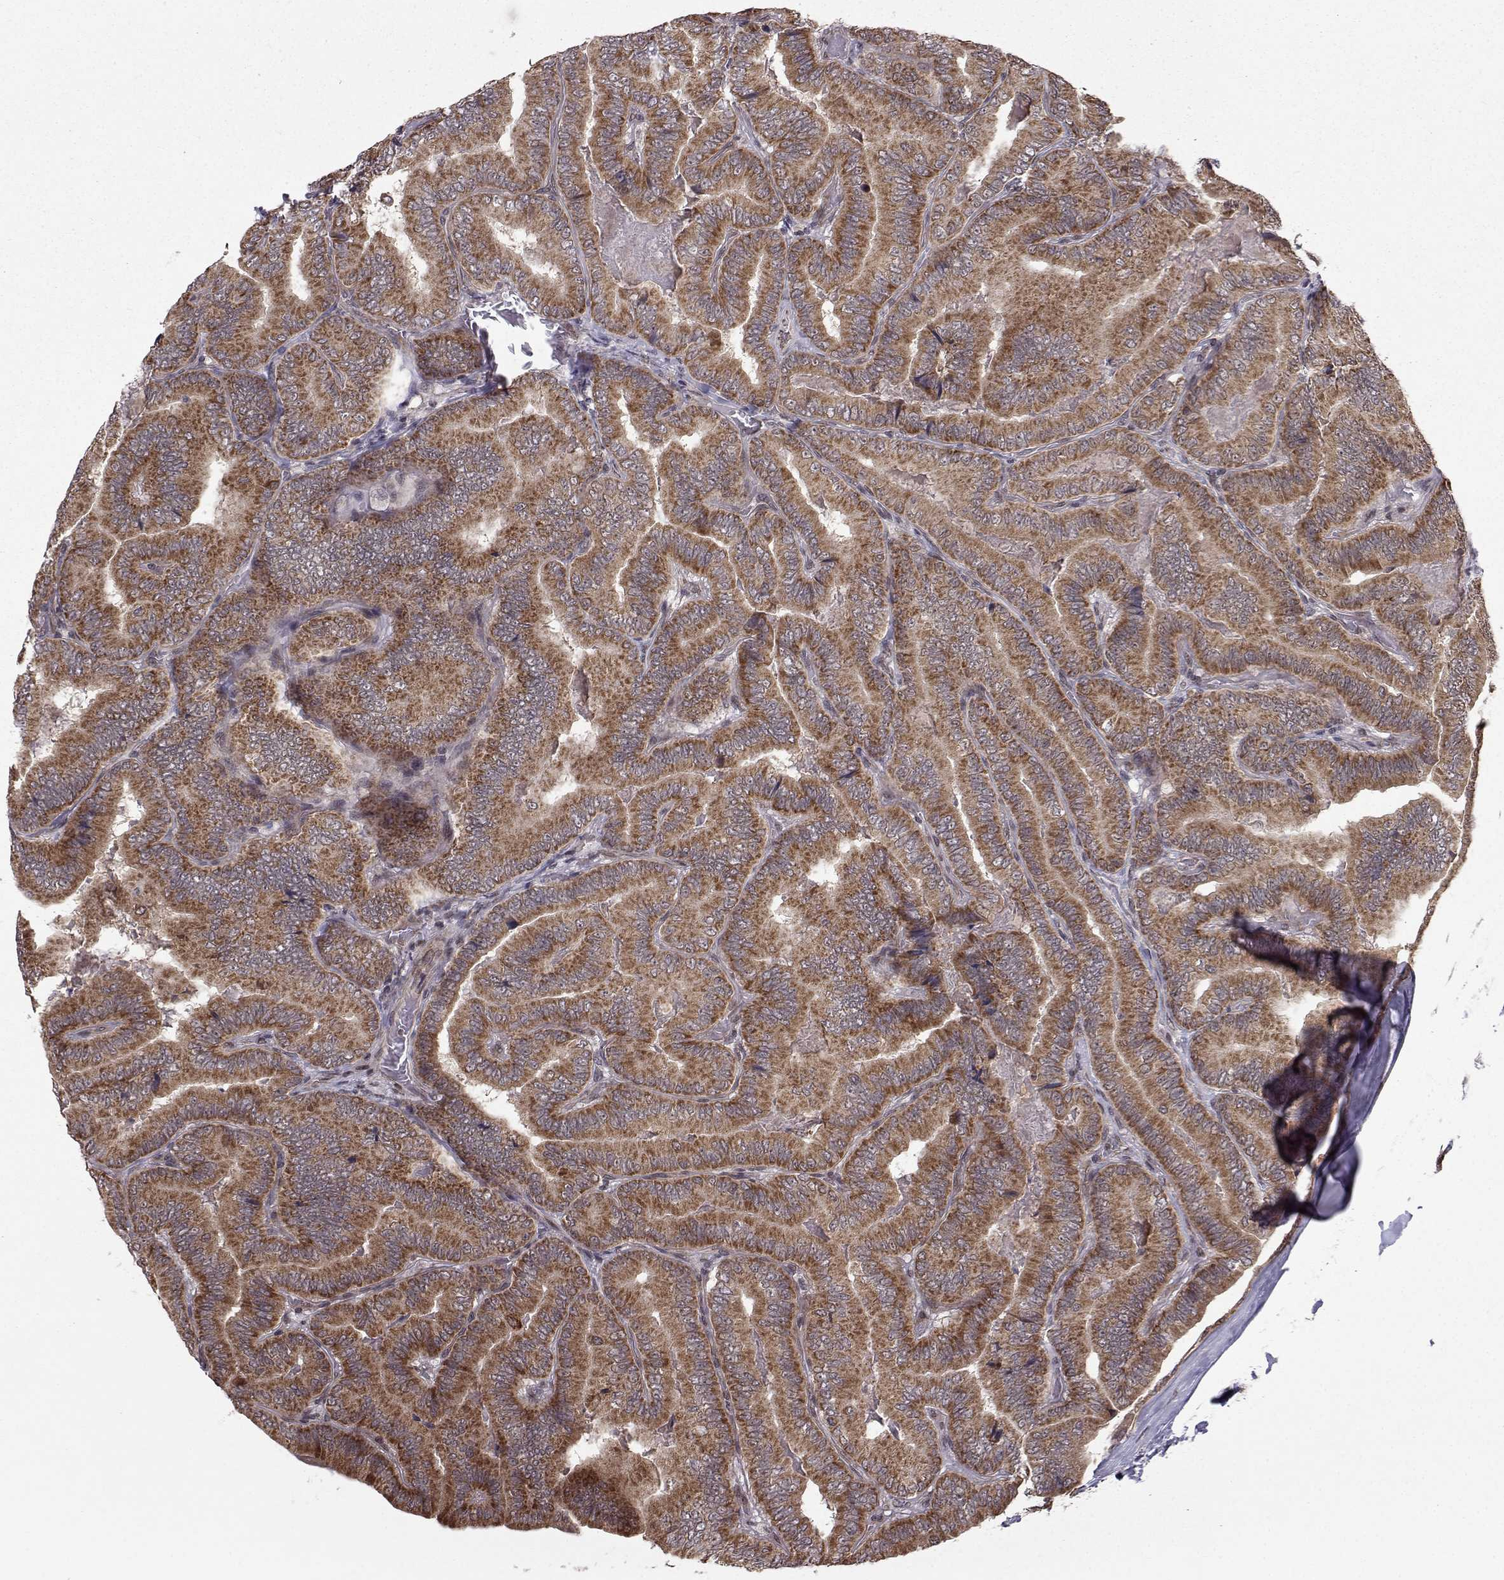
{"staining": {"intensity": "strong", "quantity": ">75%", "location": "cytoplasmic/membranous"}, "tissue": "thyroid cancer", "cell_type": "Tumor cells", "image_type": "cancer", "snomed": [{"axis": "morphology", "description": "Papillary adenocarcinoma, NOS"}, {"axis": "topography", "description": "Thyroid gland"}], "caption": "Strong cytoplasmic/membranous positivity is present in about >75% of tumor cells in papillary adenocarcinoma (thyroid).", "gene": "PKN2", "patient": {"sex": "male", "age": 61}}